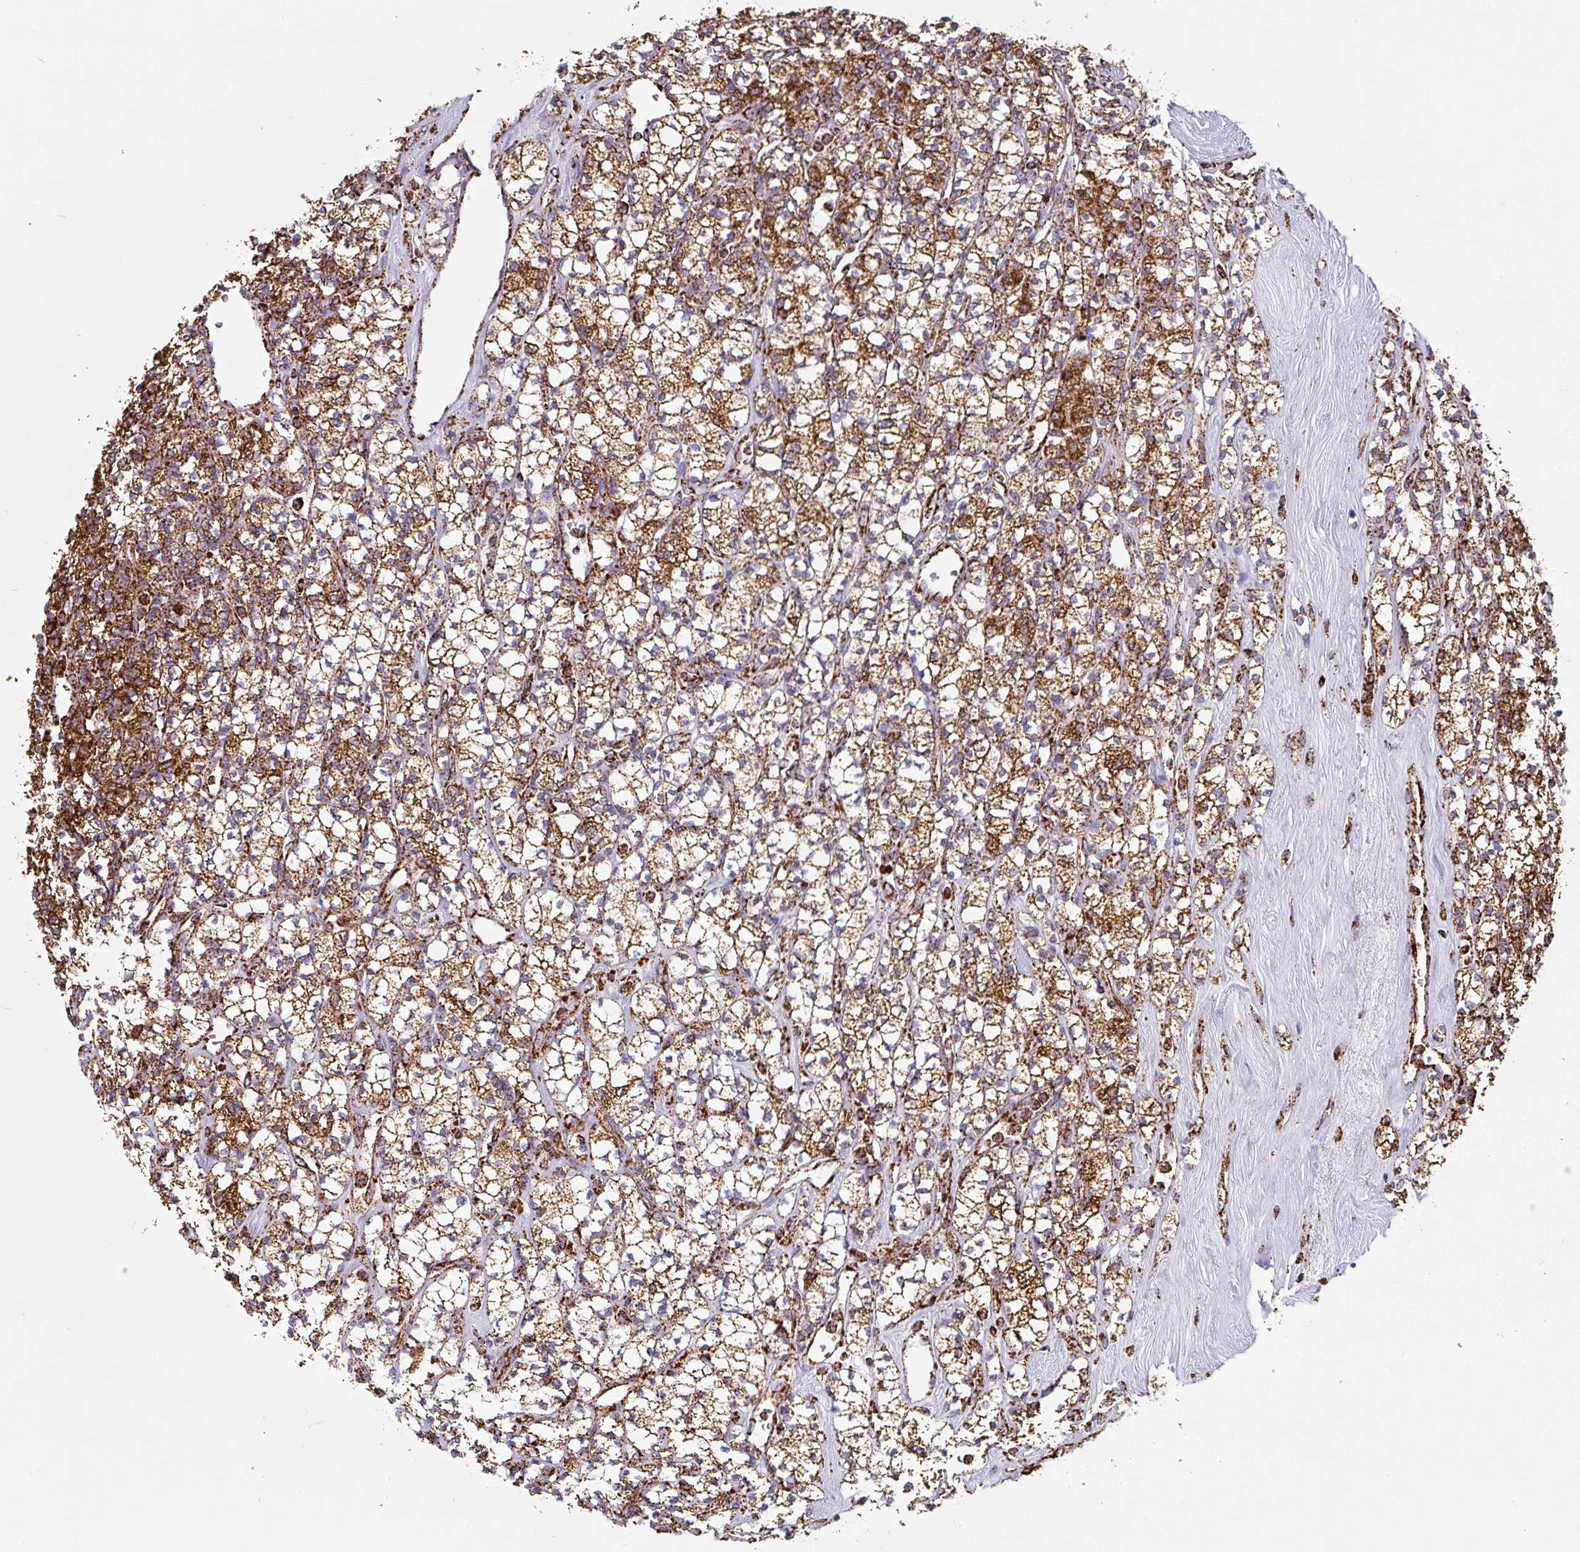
{"staining": {"intensity": "strong", "quantity": ">75%", "location": "cytoplasmic/membranous"}, "tissue": "renal cancer", "cell_type": "Tumor cells", "image_type": "cancer", "snomed": [{"axis": "morphology", "description": "Adenocarcinoma, NOS"}, {"axis": "topography", "description": "Kidney"}], "caption": "Strong cytoplasmic/membranous positivity is identified in approximately >75% of tumor cells in adenocarcinoma (renal). The protein of interest is shown in brown color, while the nuclei are stained blue.", "gene": "ATP5F1A", "patient": {"sex": "male", "age": 77}}